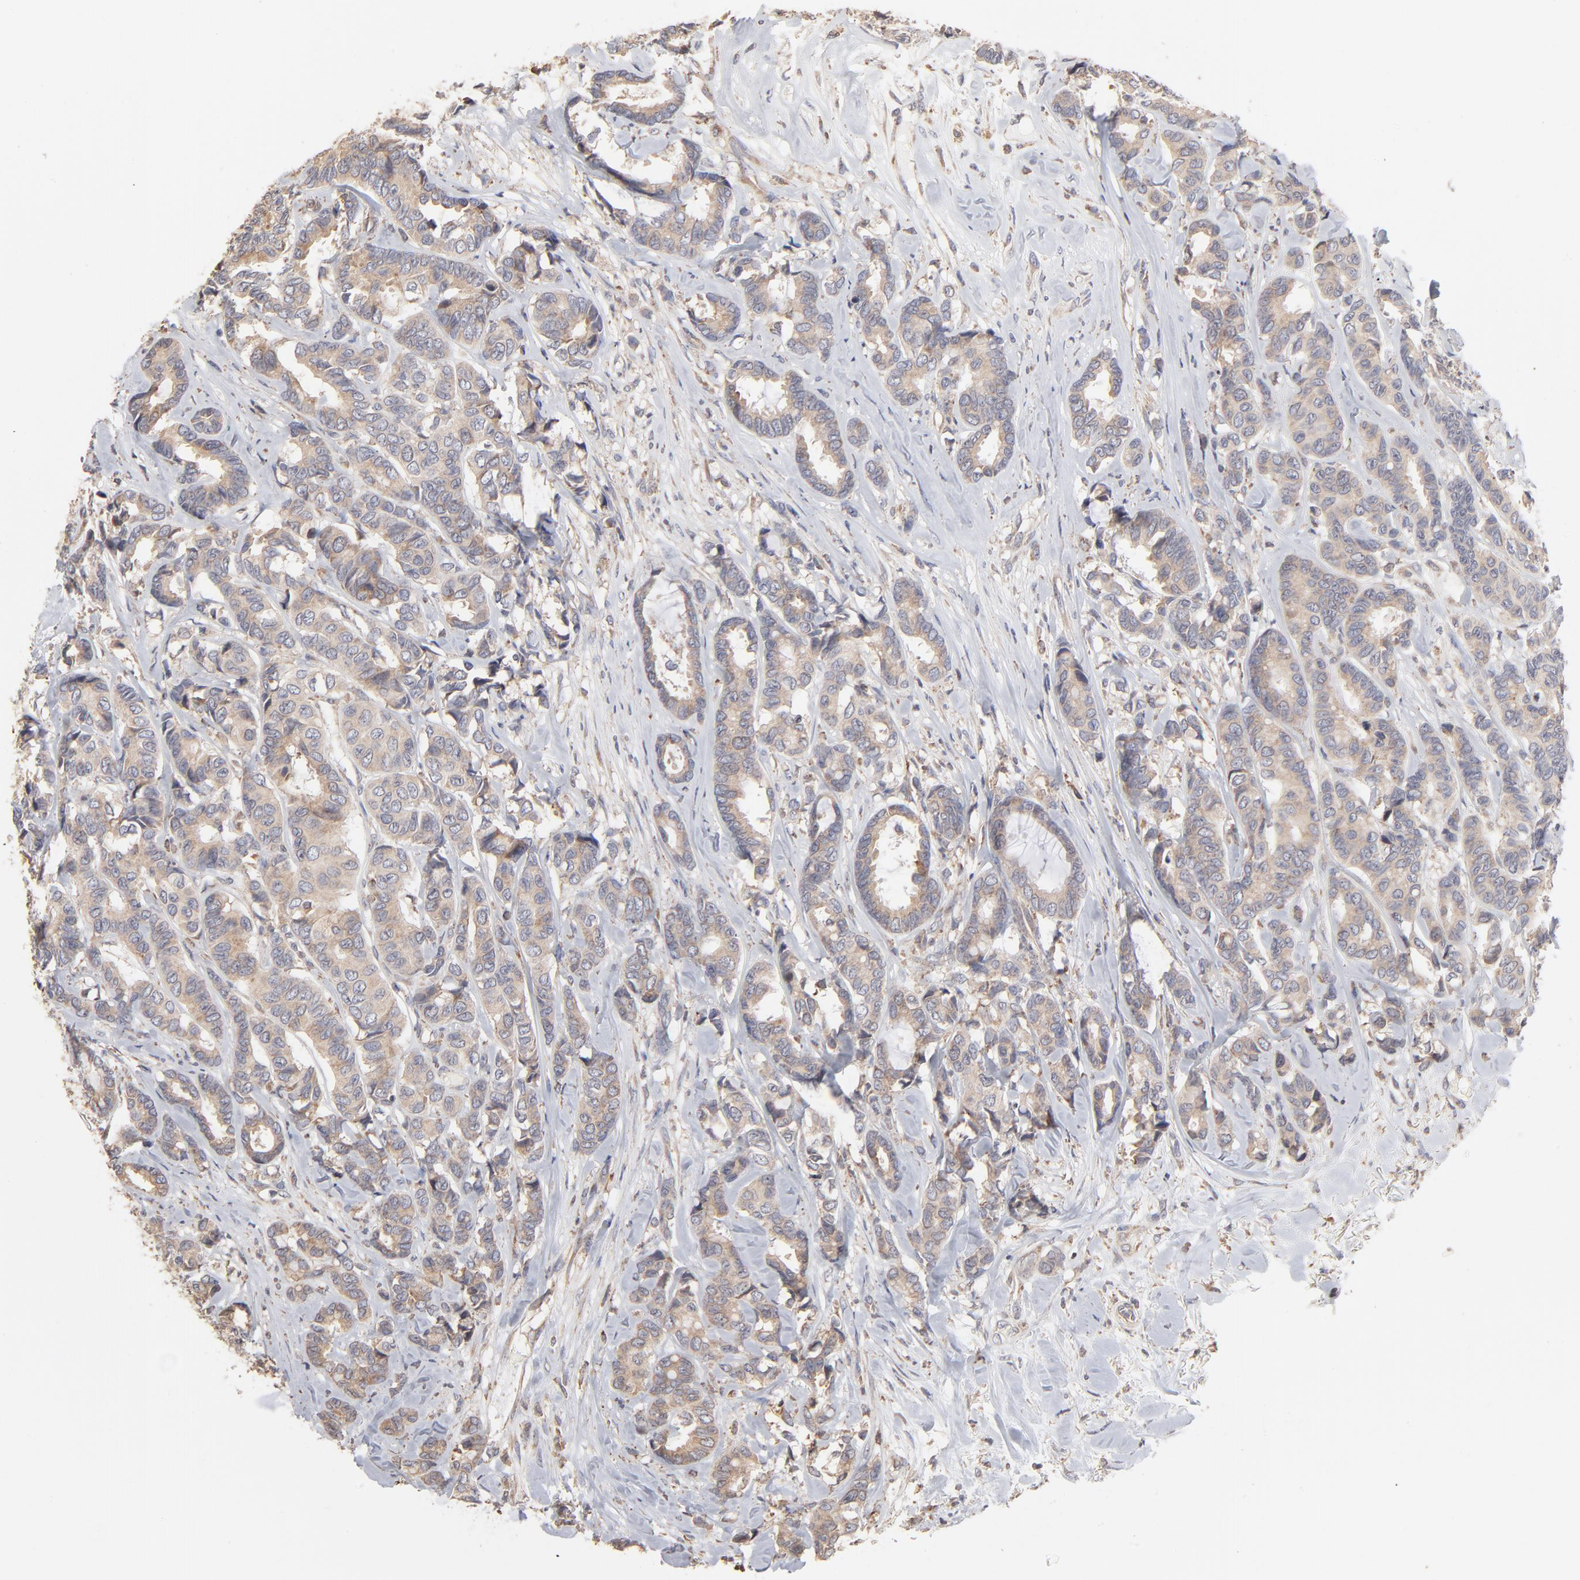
{"staining": {"intensity": "moderate", "quantity": ">75%", "location": "cytoplasmic/membranous"}, "tissue": "breast cancer", "cell_type": "Tumor cells", "image_type": "cancer", "snomed": [{"axis": "morphology", "description": "Duct carcinoma"}, {"axis": "topography", "description": "Breast"}], "caption": "Breast intraductal carcinoma tissue demonstrates moderate cytoplasmic/membranous staining in approximately >75% of tumor cells", "gene": "RNF213", "patient": {"sex": "female", "age": 87}}